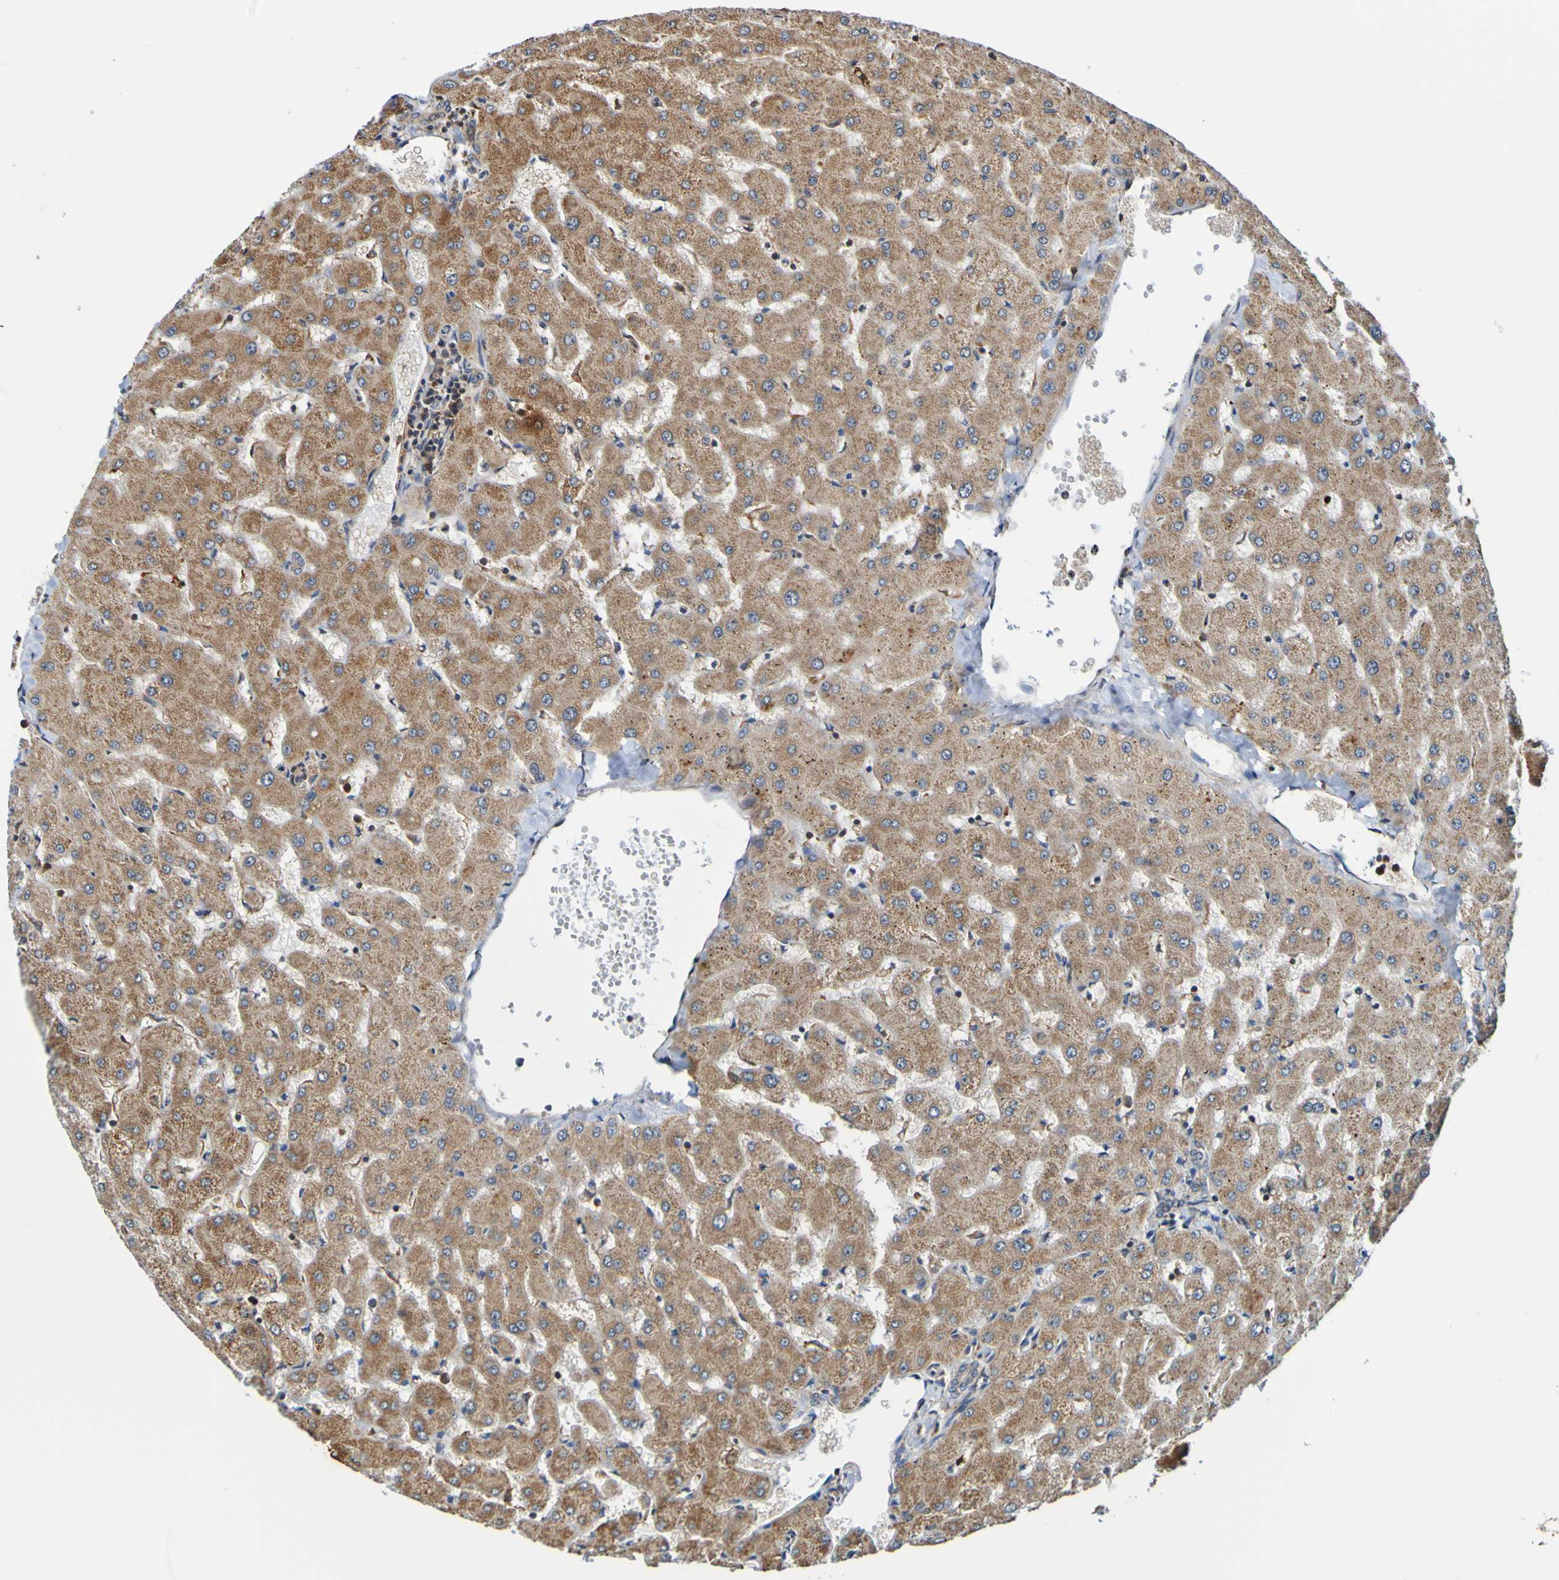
{"staining": {"intensity": "weak", "quantity": ">75%", "location": "cytoplasmic/membranous"}, "tissue": "liver", "cell_type": "Cholangiocytes", "image_type": "normal", "snomed": [{"axis": "morphology", "description": "Normal tissue, NOS"}, {"axis": "topography", "description": "Liver"}], "caption": "Liver stained with DAB immunohistochemistry (IHC) demonstrates low levels of weak cytoplasmic/membranous staining in about >75% of cholangiocytes.", "gene": "AXIN1", "patient": {"sex": "female", "age": 63}}